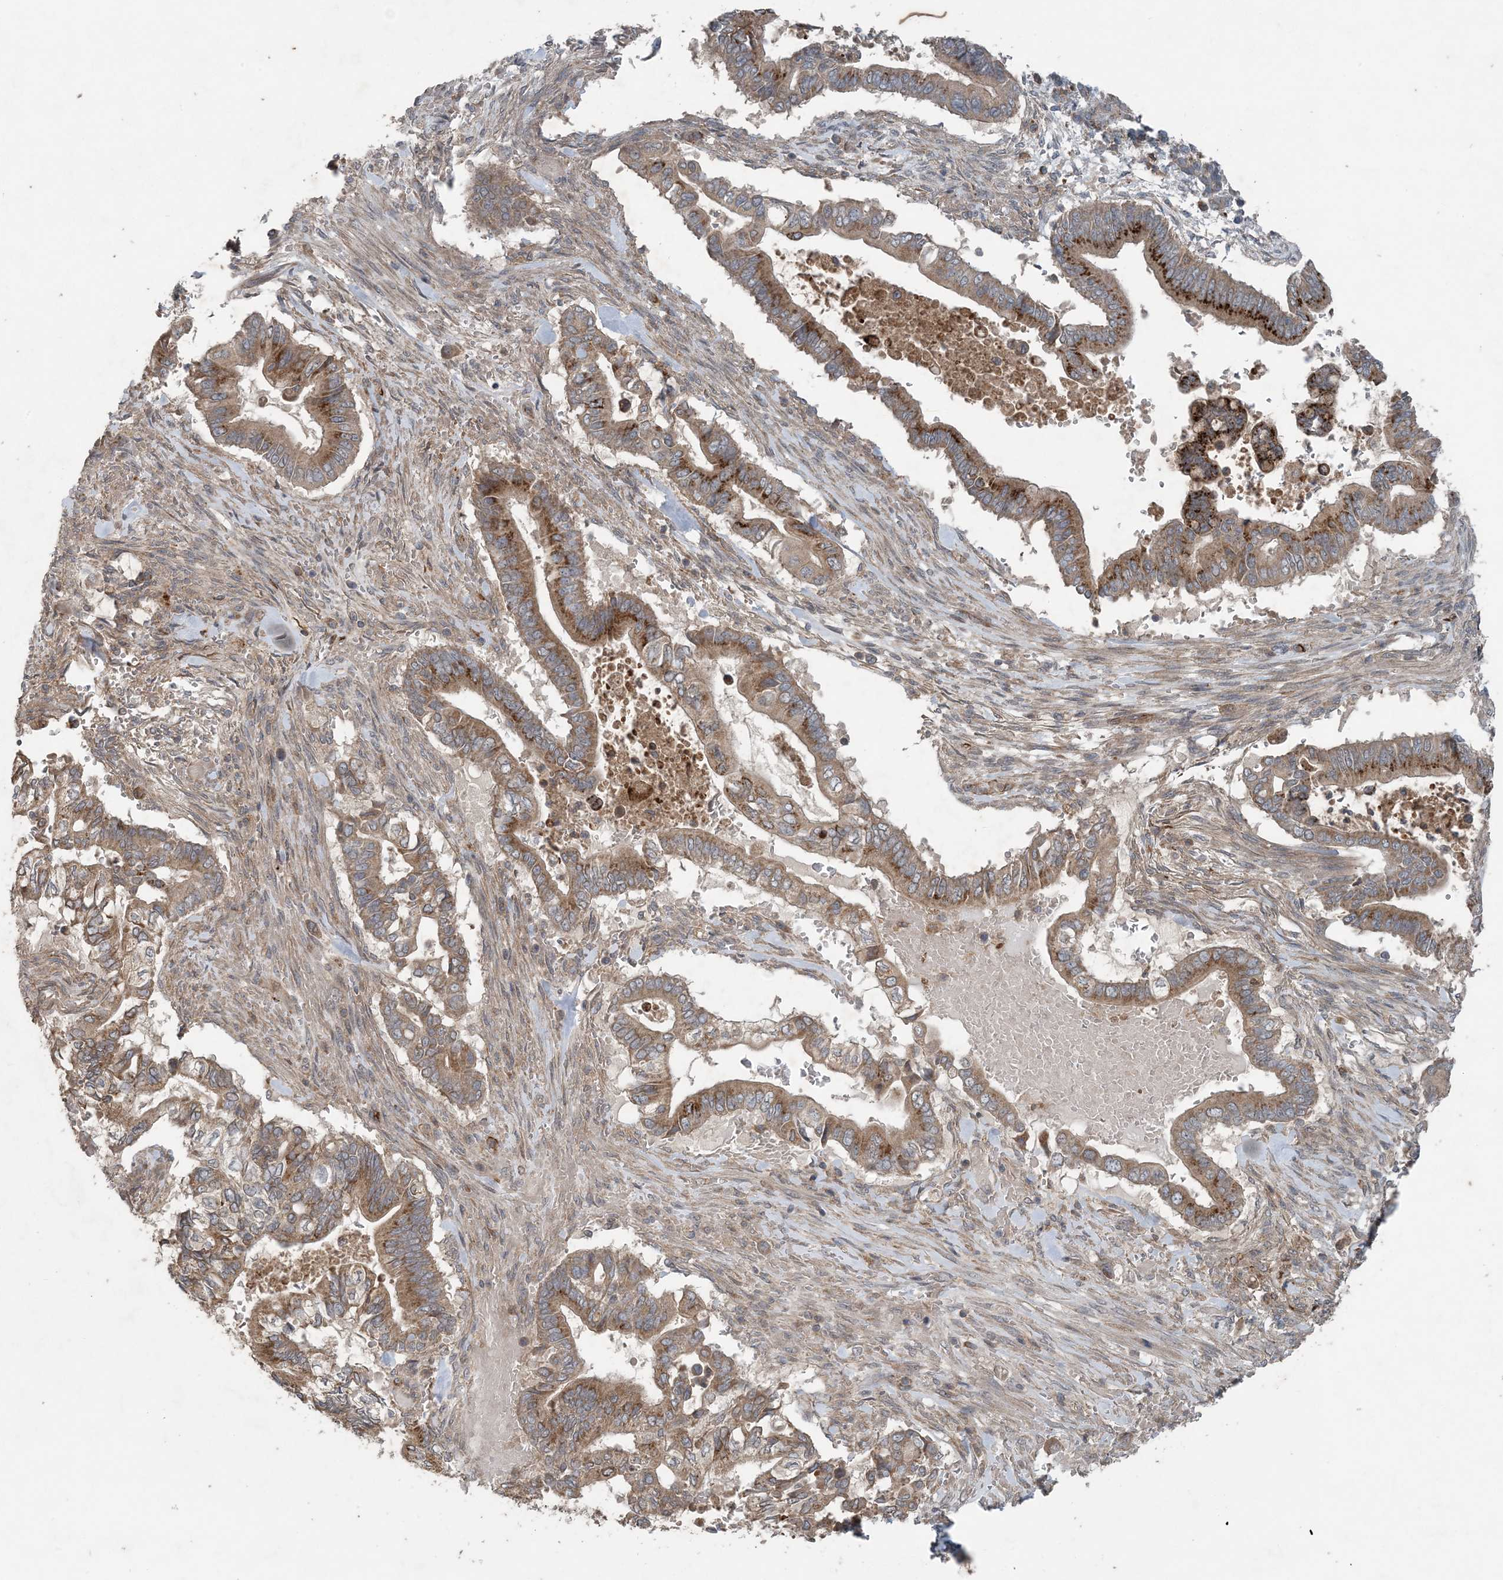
{"staining": {"intensity": "strong", "quantity": "25%-75%", "location": "cytoplasmic/membranous"}, "tissue": "pancreatic cancer", "cell_type": "Tumor cells", "image_type": "cancer", "snomed": [{"axis": "morphology", "description": "Adenocarcinoma, NOS"}, {"axis": "topography", "description": "Pancreas"}], "caption": "This photomicrograph exhibits immunohistochemistry staining of pancreatic adenocarcinoma, with high strong cytoplasmic/membranous positivity in about 25%-75% of tumor cells.", "gene": "MYO9B", "patient": {"sex": "male", "age": 68}}